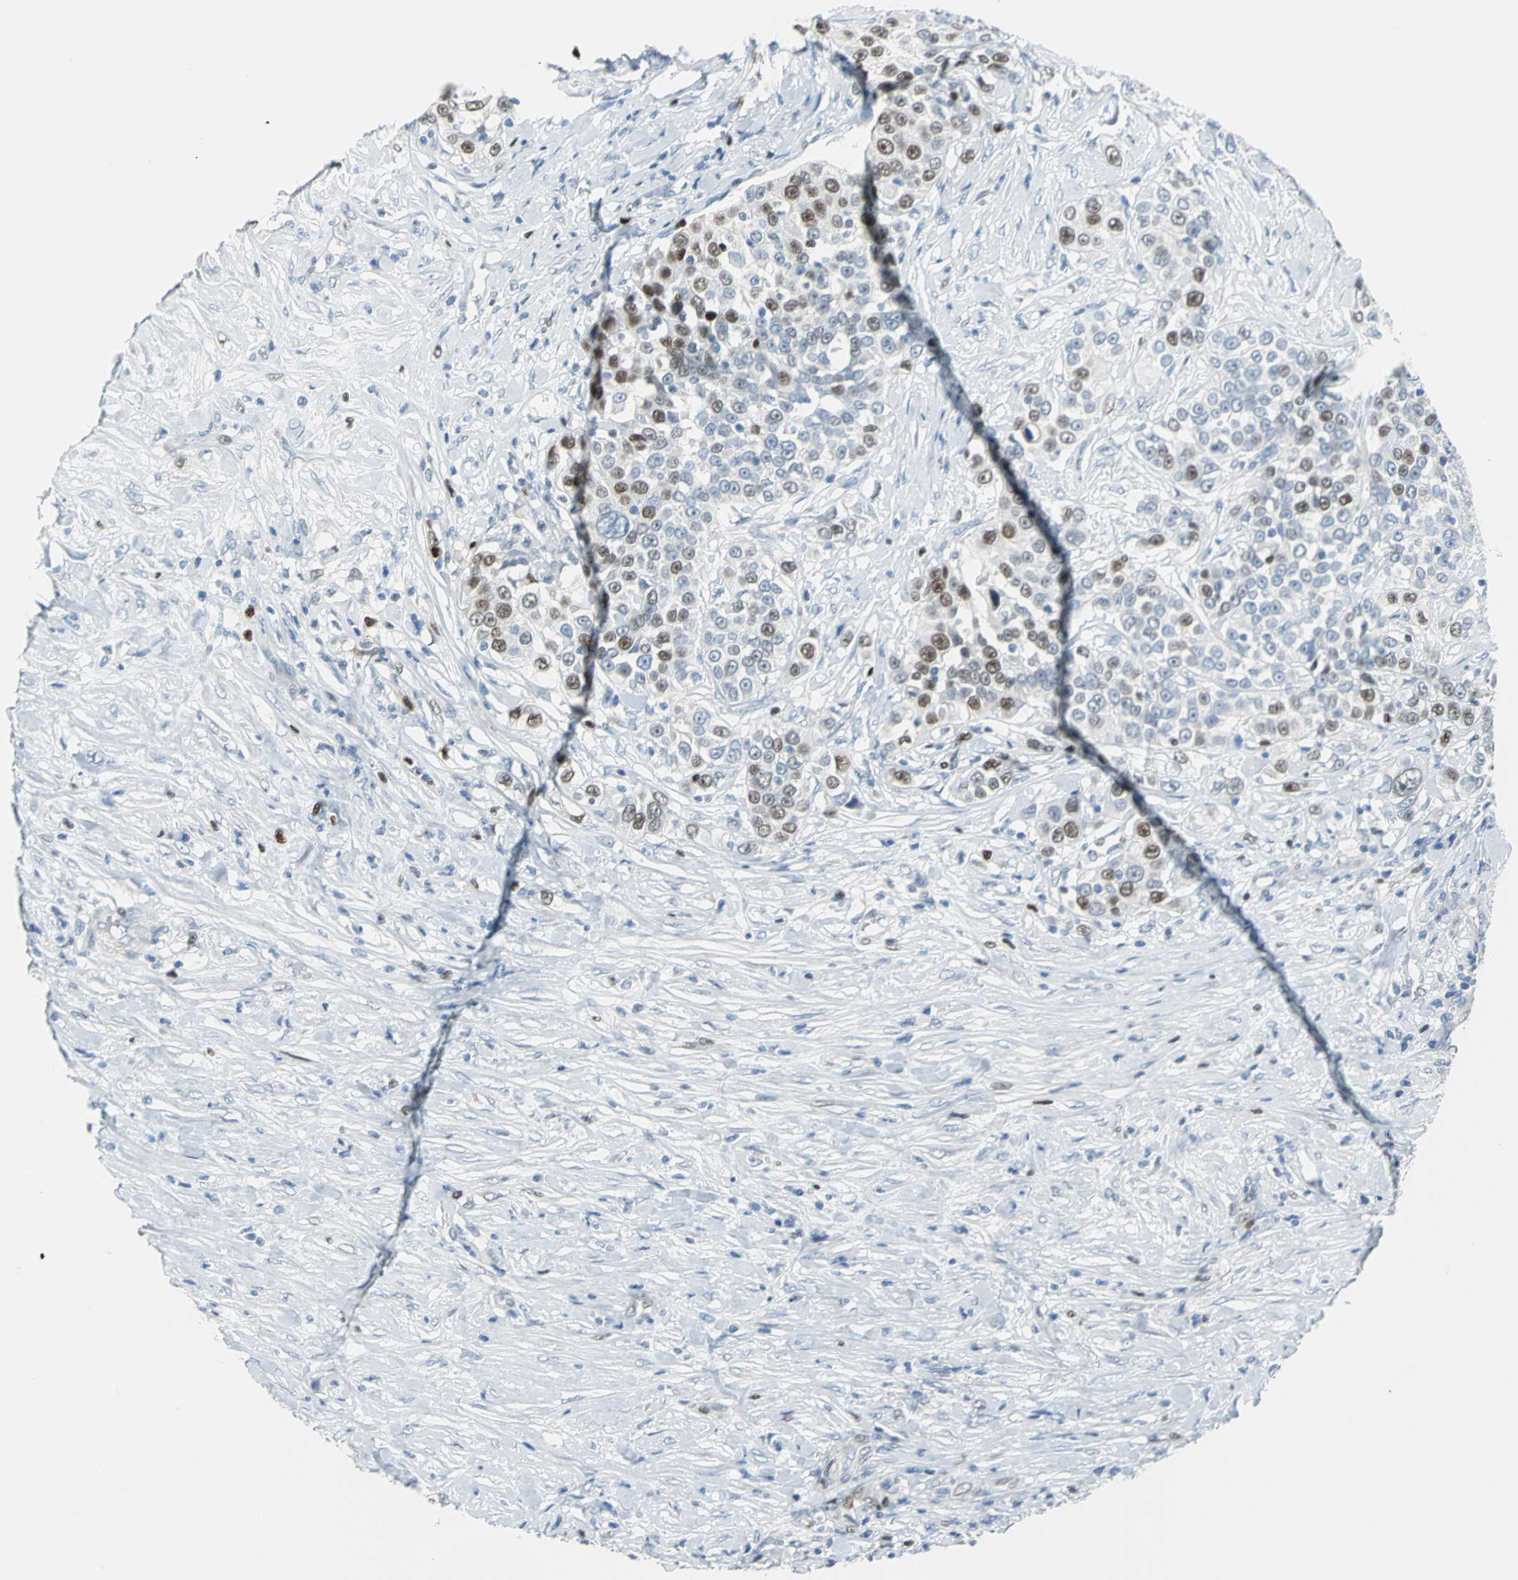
{"staining": {"intensity": "moderate", "quantity": "<25%", "location": "nuclear"}, "tissue": "urothelial cancer", "cell_type": "Tumor cells", "image_type": "cancer", "snomed": [{"axis": "morphology", "description": "Urothelial carcinoma, High grade"}, {"axis": "topography", "description": "Urinary bladder"}], "caption": "Urothelial cancer stained for a protein (brown) exhibits moderate nuclear positive staining in about <25% of tumor cells.", "gene": "MCM3", "patient": {"sex": "female", "age": 80}}